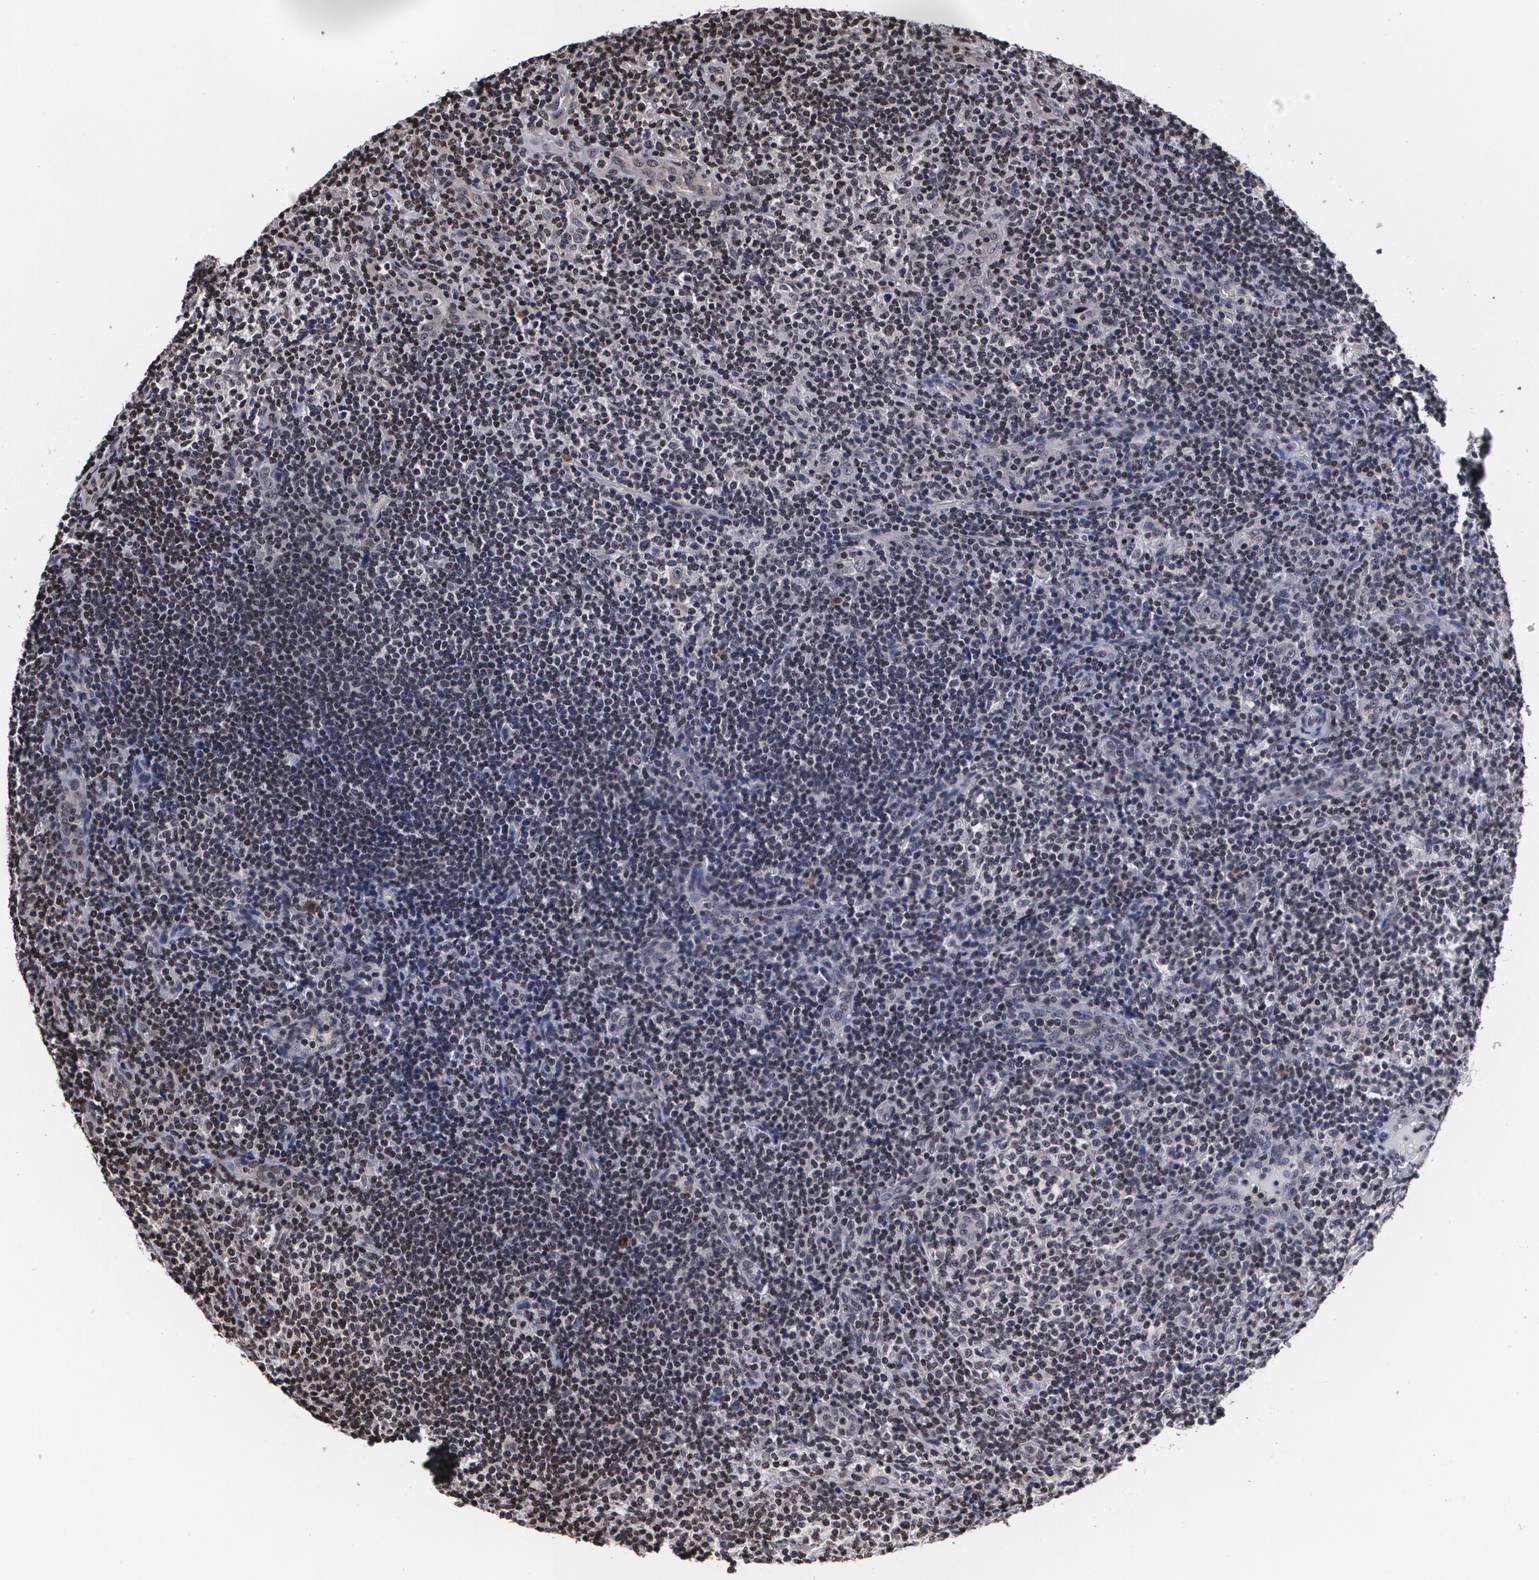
{"staining": {"intensity": "negative", "quantity": "none", "location": "none"}, "tissue": "lymphoma", "cell_type": "Tumor cells", "image_type": "cancer", "snomed": [{"axis": "morphology", "description": "Malignant lymphoma, non-Hodgkin's type, Low grade"}, {"axis": "topography", "description": "Lymph node"}], "caption": "This micrograph is of low-grade malignant lymphoma, non-Hodgkin's type stained with IHC to label a protein in brown with the nuclei are counter-stained blue. There is no expression in tumor cells. Nuclei are stained in blue.", "gene": "MVP", "patient": {"sex": "female", "age": 76}}